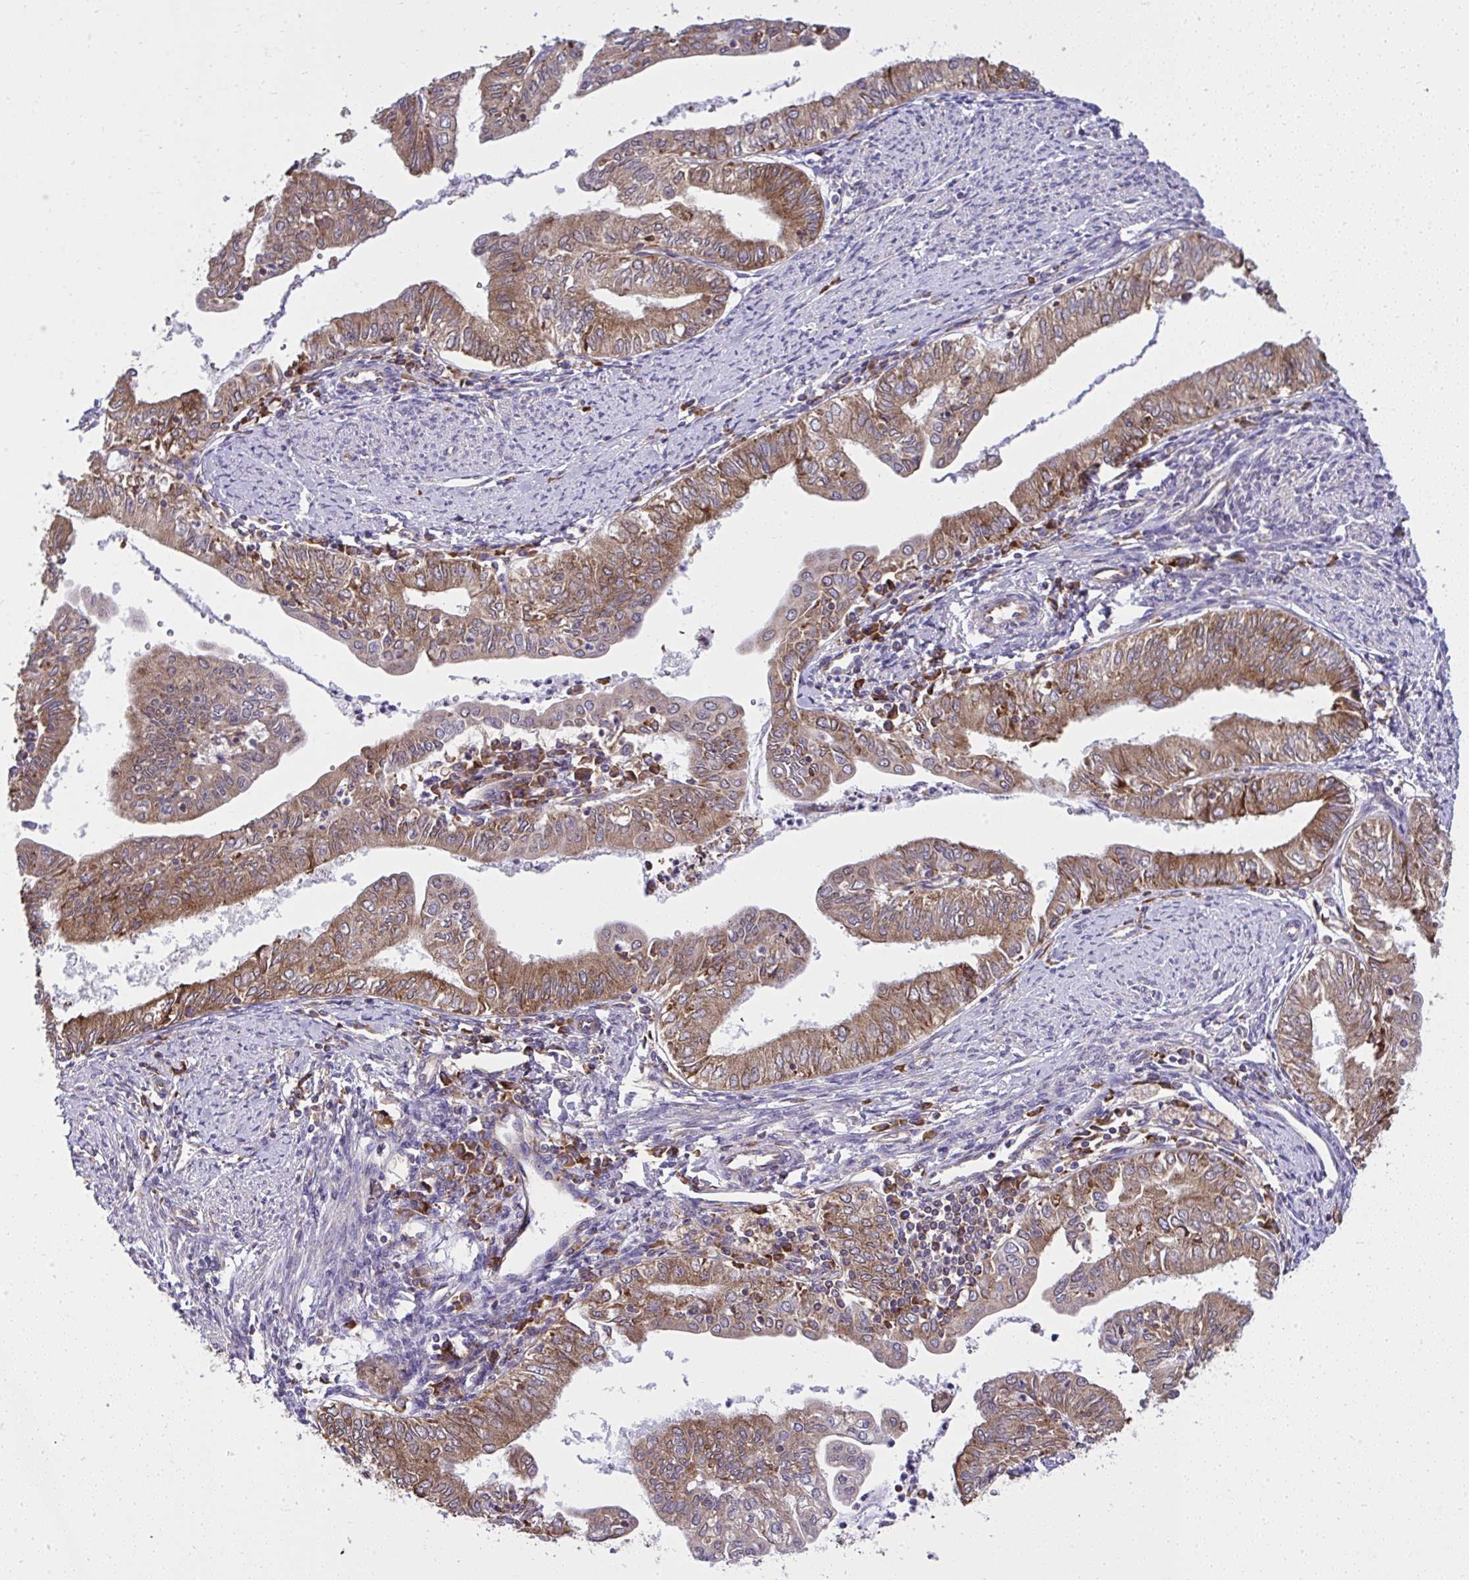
{"staining": {"intensity": "moderate", "quantity": ">75%", "location": "cytoplasmic/membranous"}, "tissue": "endometrial cancer", "cell_type": "Tumor cells", "image_type": "cancer", "snomed": [{"axis": "morphology", "description": "Adenocarcinoma, NOS"}, {"axis": "topography", "description": "Endometrium"}], "caption": "Brown immunohistochemical staining in endometrial cancer displays moderate cytoplasmic/membranous positivity in approximately >75% of tumor cells. Immunohistochemistry stains the protein in brown and the nuclei are stained blue.", "gene": "RPS7", "patient": {"sex": "female", "age": 66}}